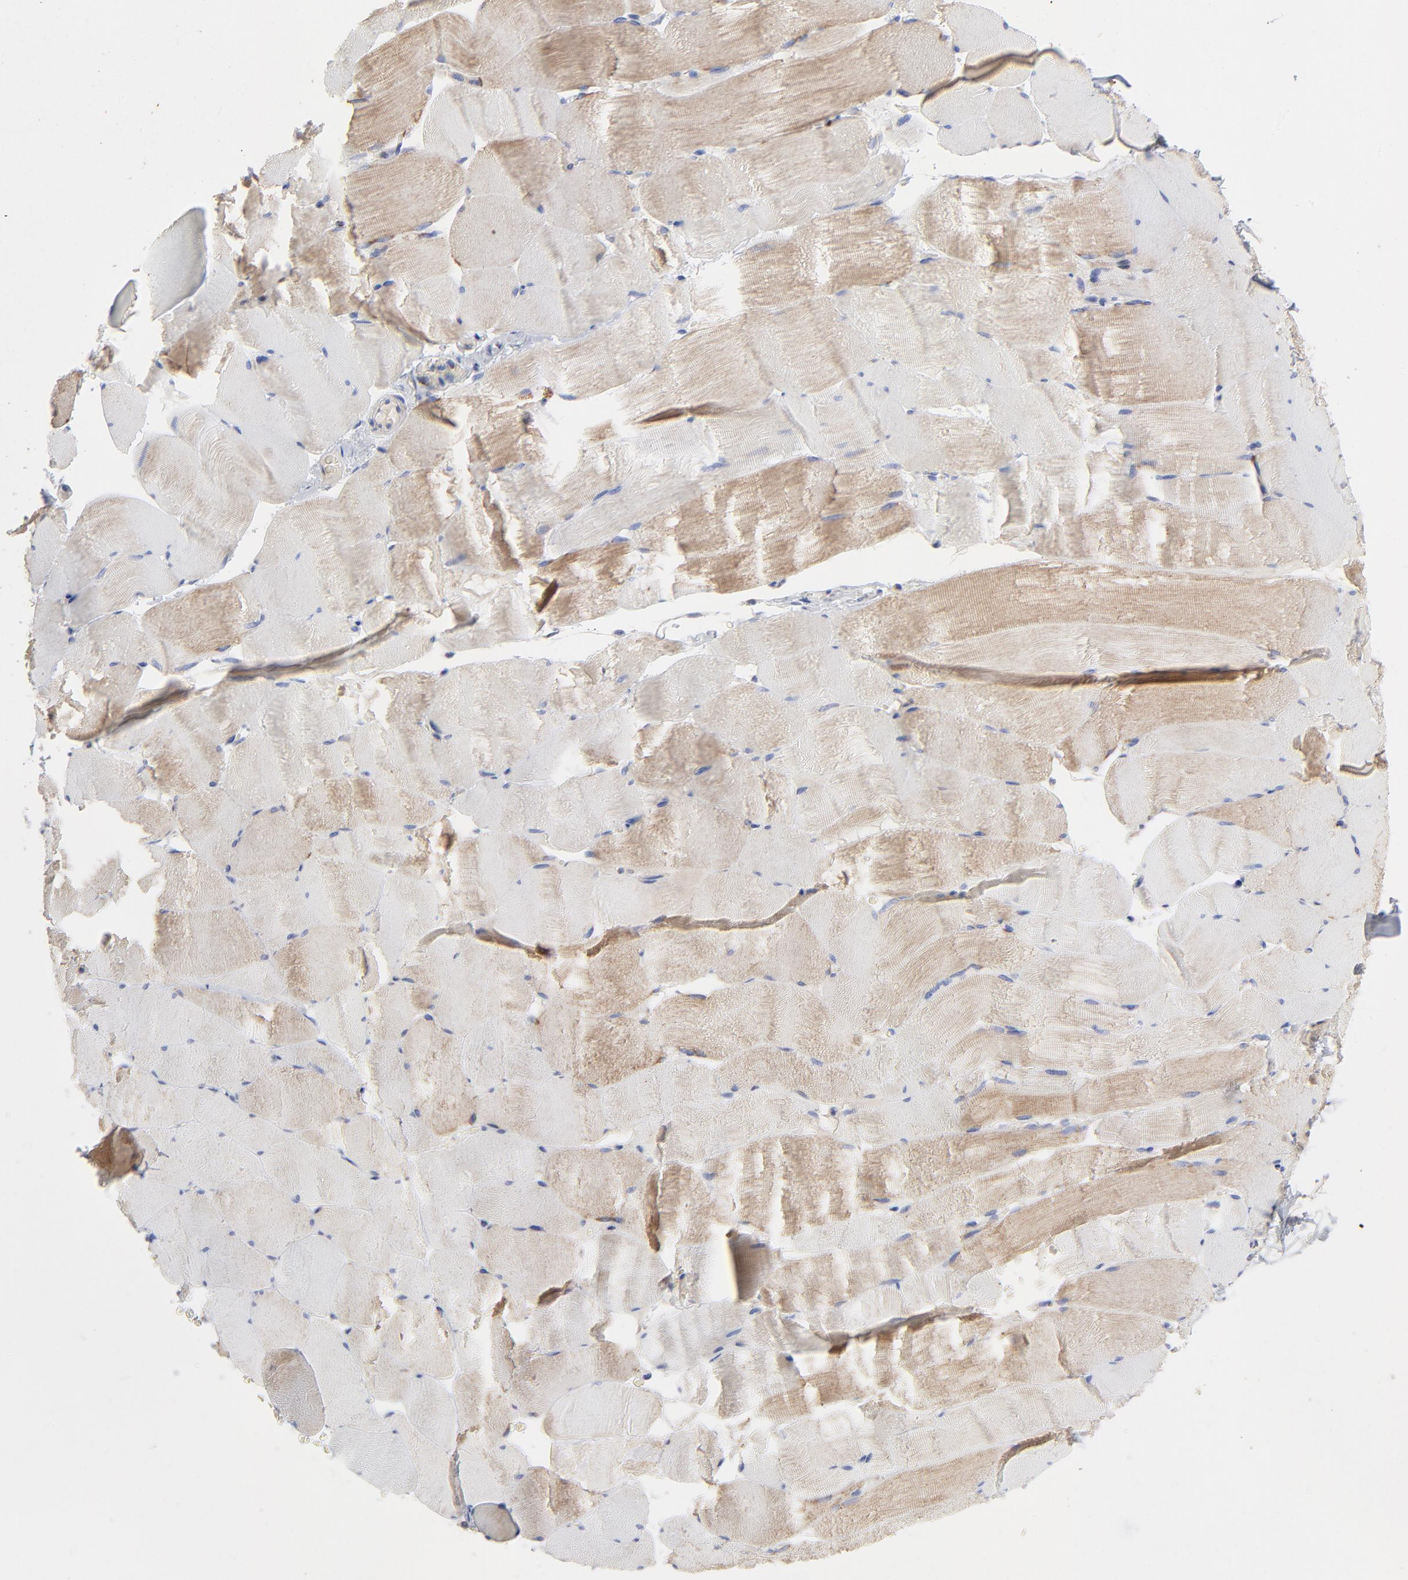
{"staining": {"intensity": "moderate", "quantity": "25%-75%", "location": "cytoplasmic/membranous"}, "tissue": "skeletal muscle", "cell_type": "Myocytes", "image_type": "normal", "snomed": [{"axis": "morphology", "description": "Normal tissue, NOS"}, {"axis": "topography", "description": "Skeletal muscle"}], "caption": "High-magnification brightfield microscopy of unremarkable skeletal muscle stained with DAB (brown) and counterstained with hematoxylin (blue). myocytes exhibit moderate cytoplasmic/membranous expression is seen in about25%-75% of cells. (IHC, brightfield microscopy, high magnification).", "gene": "ASB3", "patient": {"sex": "male", "age": 62}}